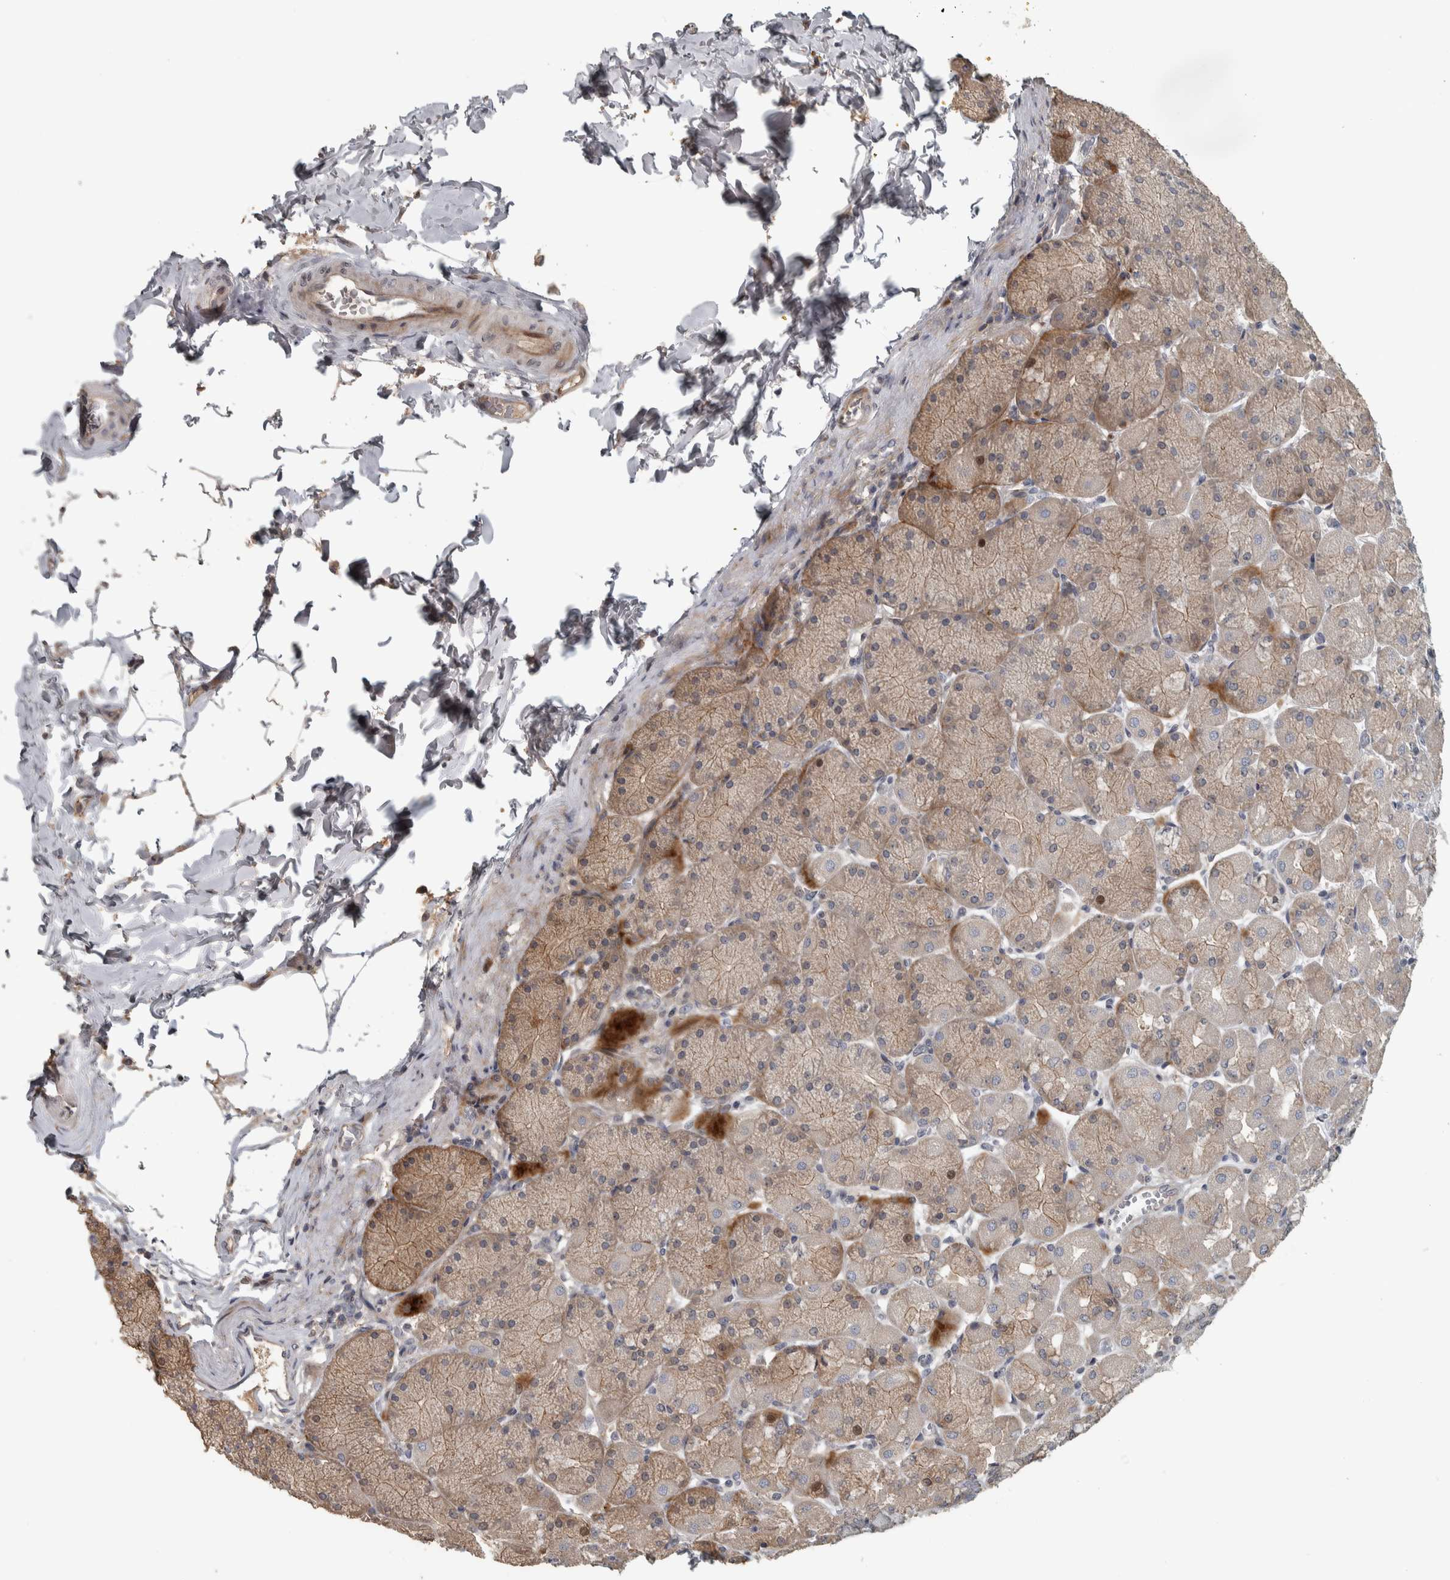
{"staining": {"intensity": "moderate", "quantity": "25%-75%", "location": "cytoplasmic/membranous"}, "tissue": "stomach", "cell_type": "Glandular cells", "image_type": "normal", "snomed": [{"axis": "morphology", "description": "Normal tissue, NOS"}, {"axis": "topography", "description": "Stomach, upper"}], "caption": "Unremarkable stomach reveals moderate cytoplasmic/membranous expression in about 25%-75% of glandular cells, visualized by immunohistochemistry.", "gene": "ERAL1", "patient": {"sex": "female", "age": 56}}